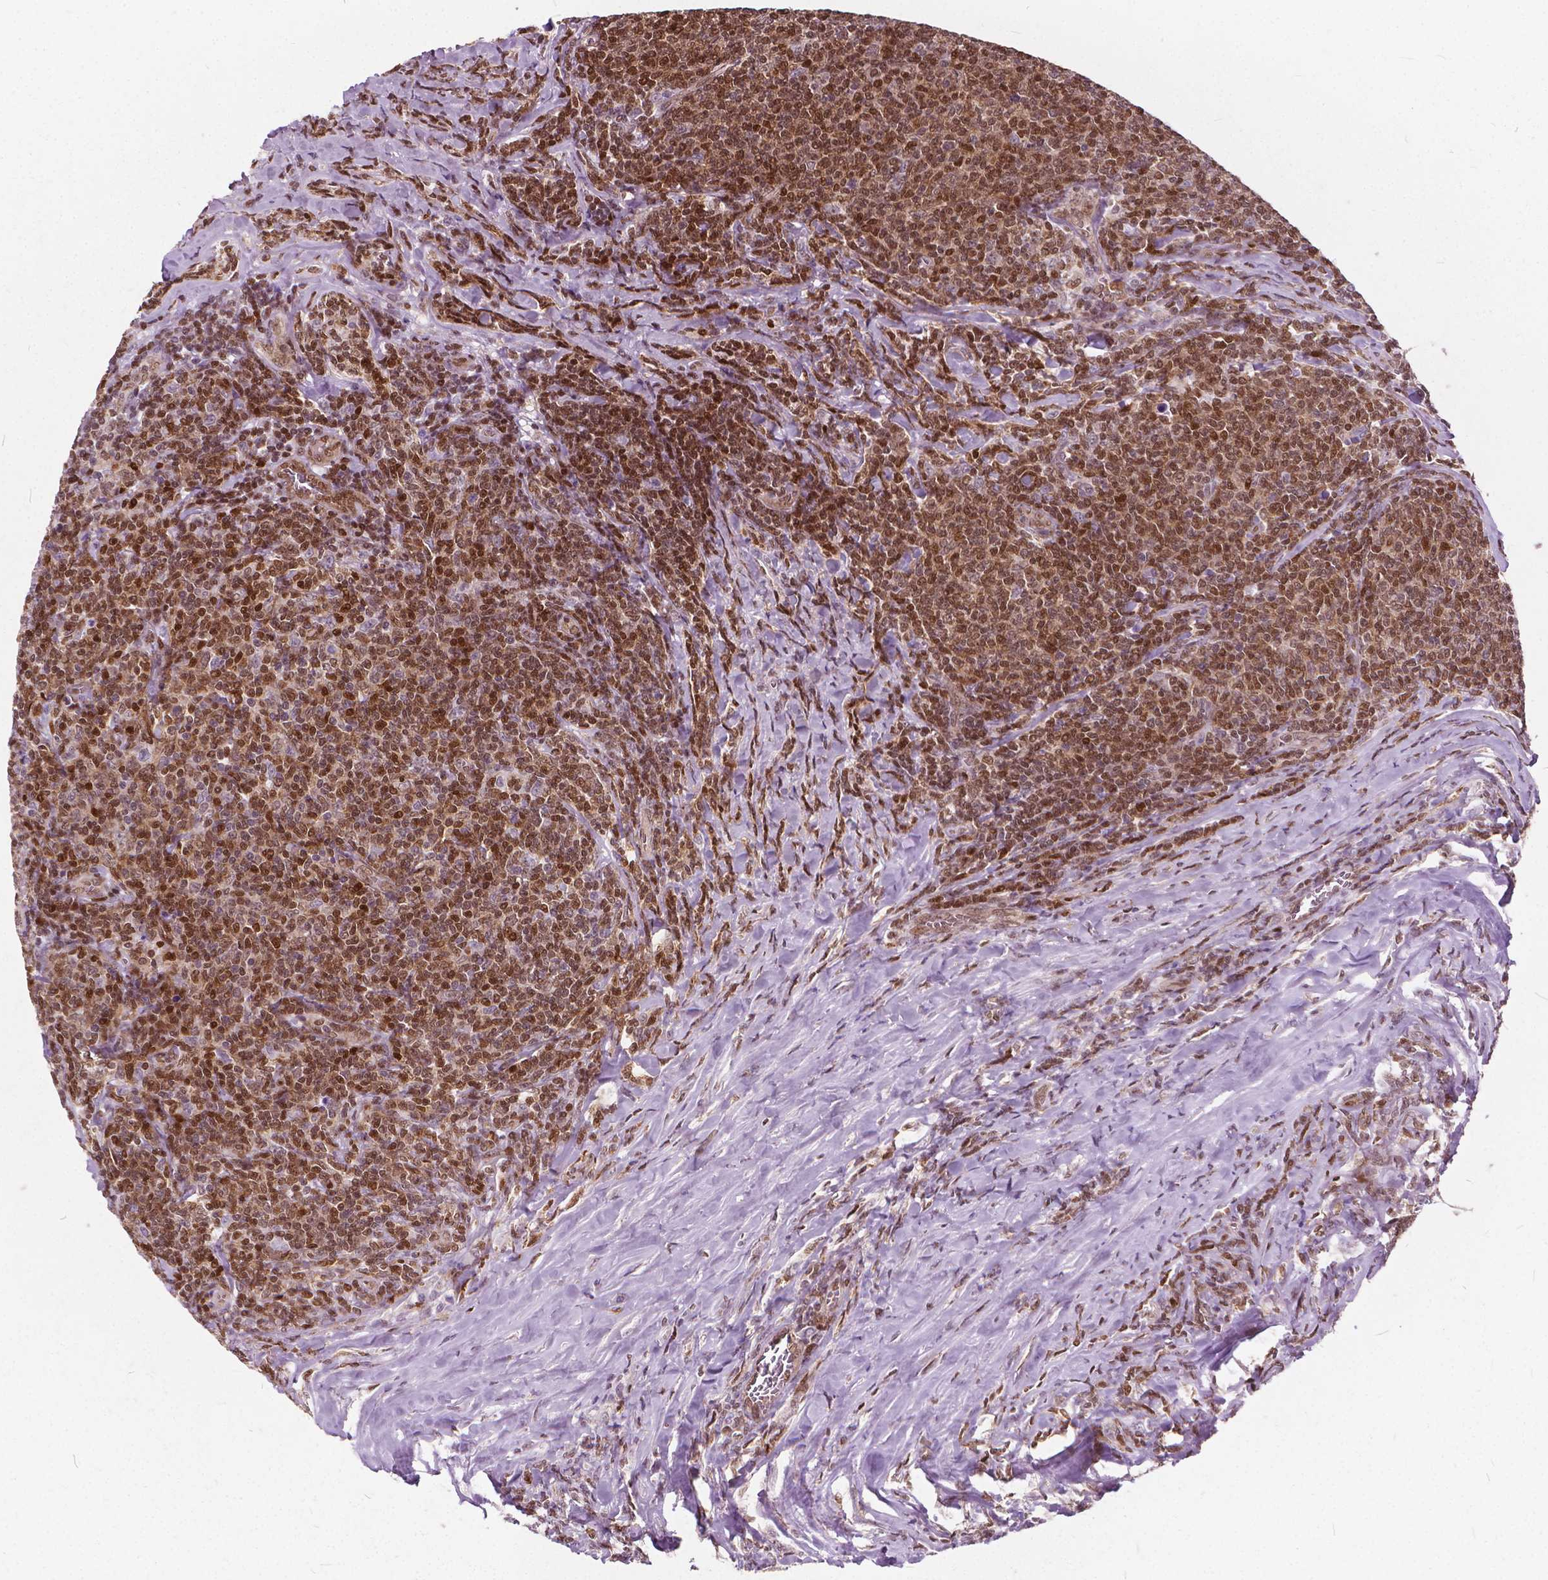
{"staining": {"intensity": "moderate", "quantity": ">75%", "location": "nuclear"}, "tissue": "lymphoma", "cell_type": "Tumor cells", "image_type": "cancer", "snomed": [{"axis": "morphology", "description": "Malignant lymphoma, non-Hodgkin's type, Low grade"}, {"axis": "topography", "description": "Lymph node"}], "caption": "A brown stain labels moderate nuclear staining of a protein in lymphoma tumor cells.", "gene": "STAT5B", "patient": {"sex": "male", "age": 52}}